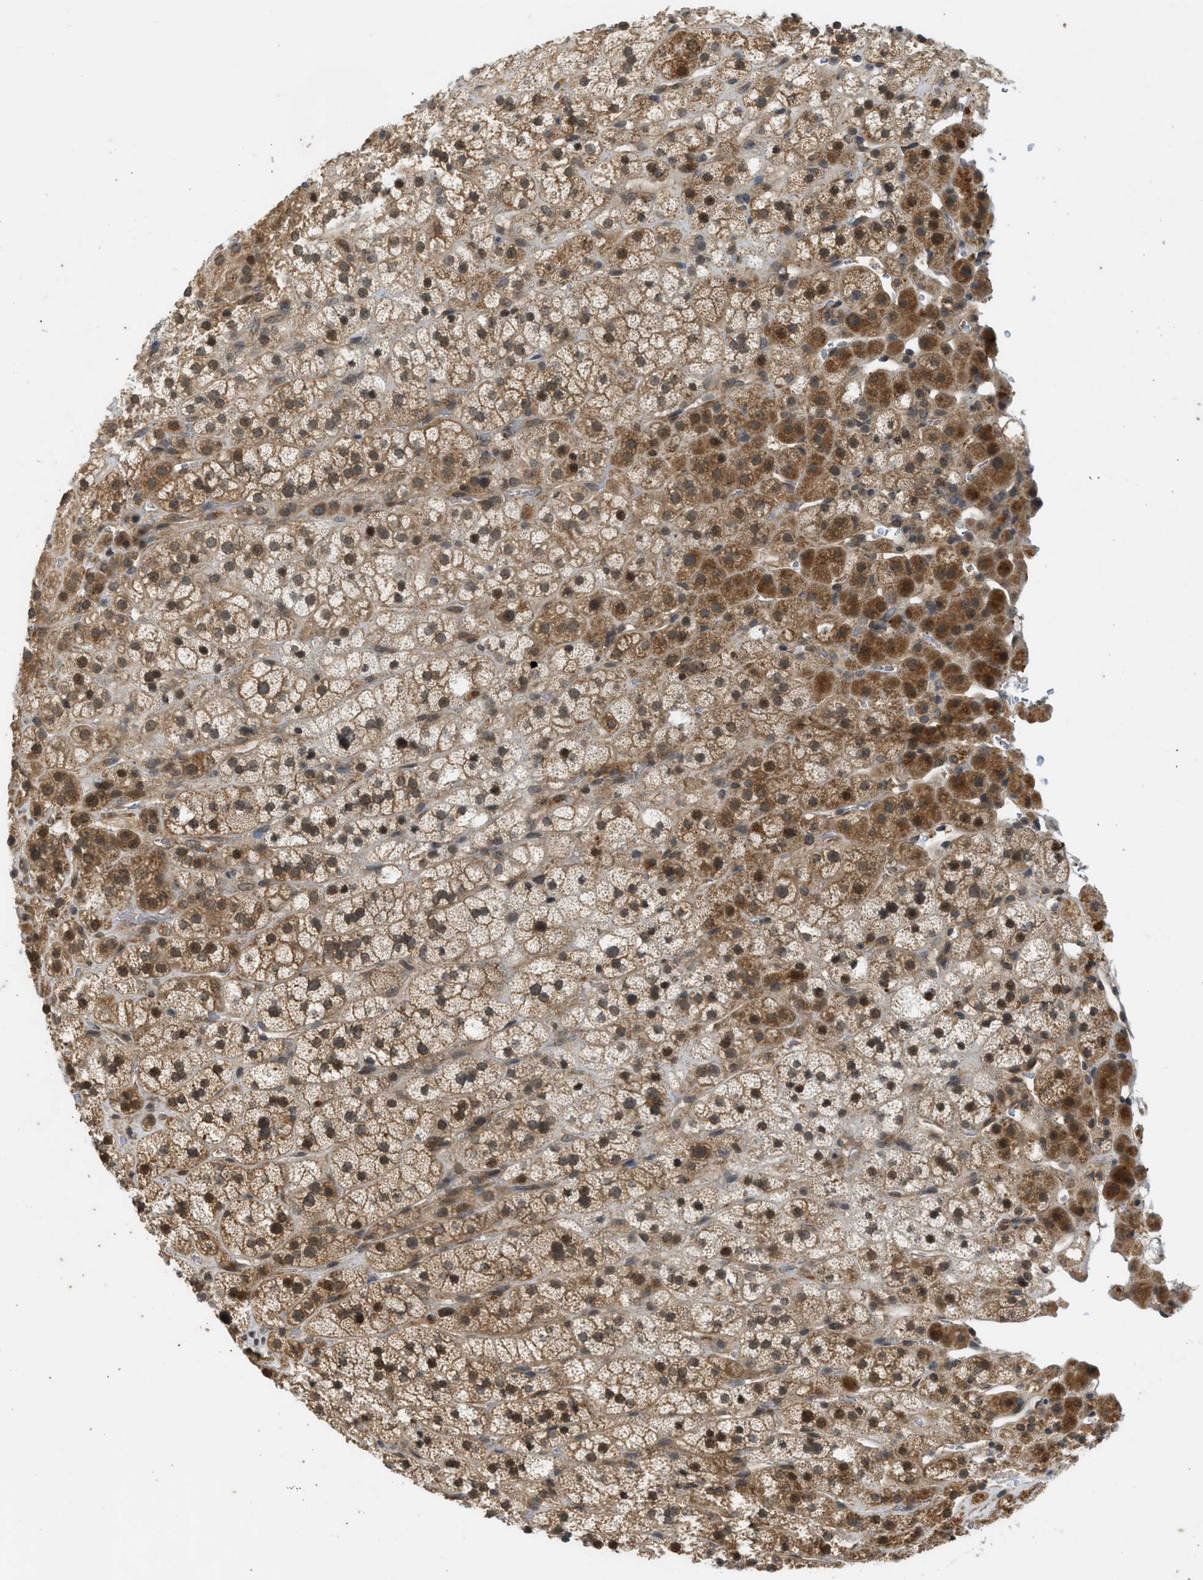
{"staining": {"intensity": "moderate", "quantity": ">75%", "location": "cytoplasmic/membranous"}, "tissue": "adrenal gland", "cell_type": "Glandular cells", "image_type": "normal", "snomed": [{"axis": "morphology", "description": "Normal tissue, NOS"}, {"axis": "topography", "description": "Adrenal gland"}], "caption": "Human adrenal gland stained for a protein (brown) displays moderate cytoplasmic/membranous positive expression in about >75% of glandular cells.", "gene": "ADCY8", "patient": {"sex": "male", "age": 56}}